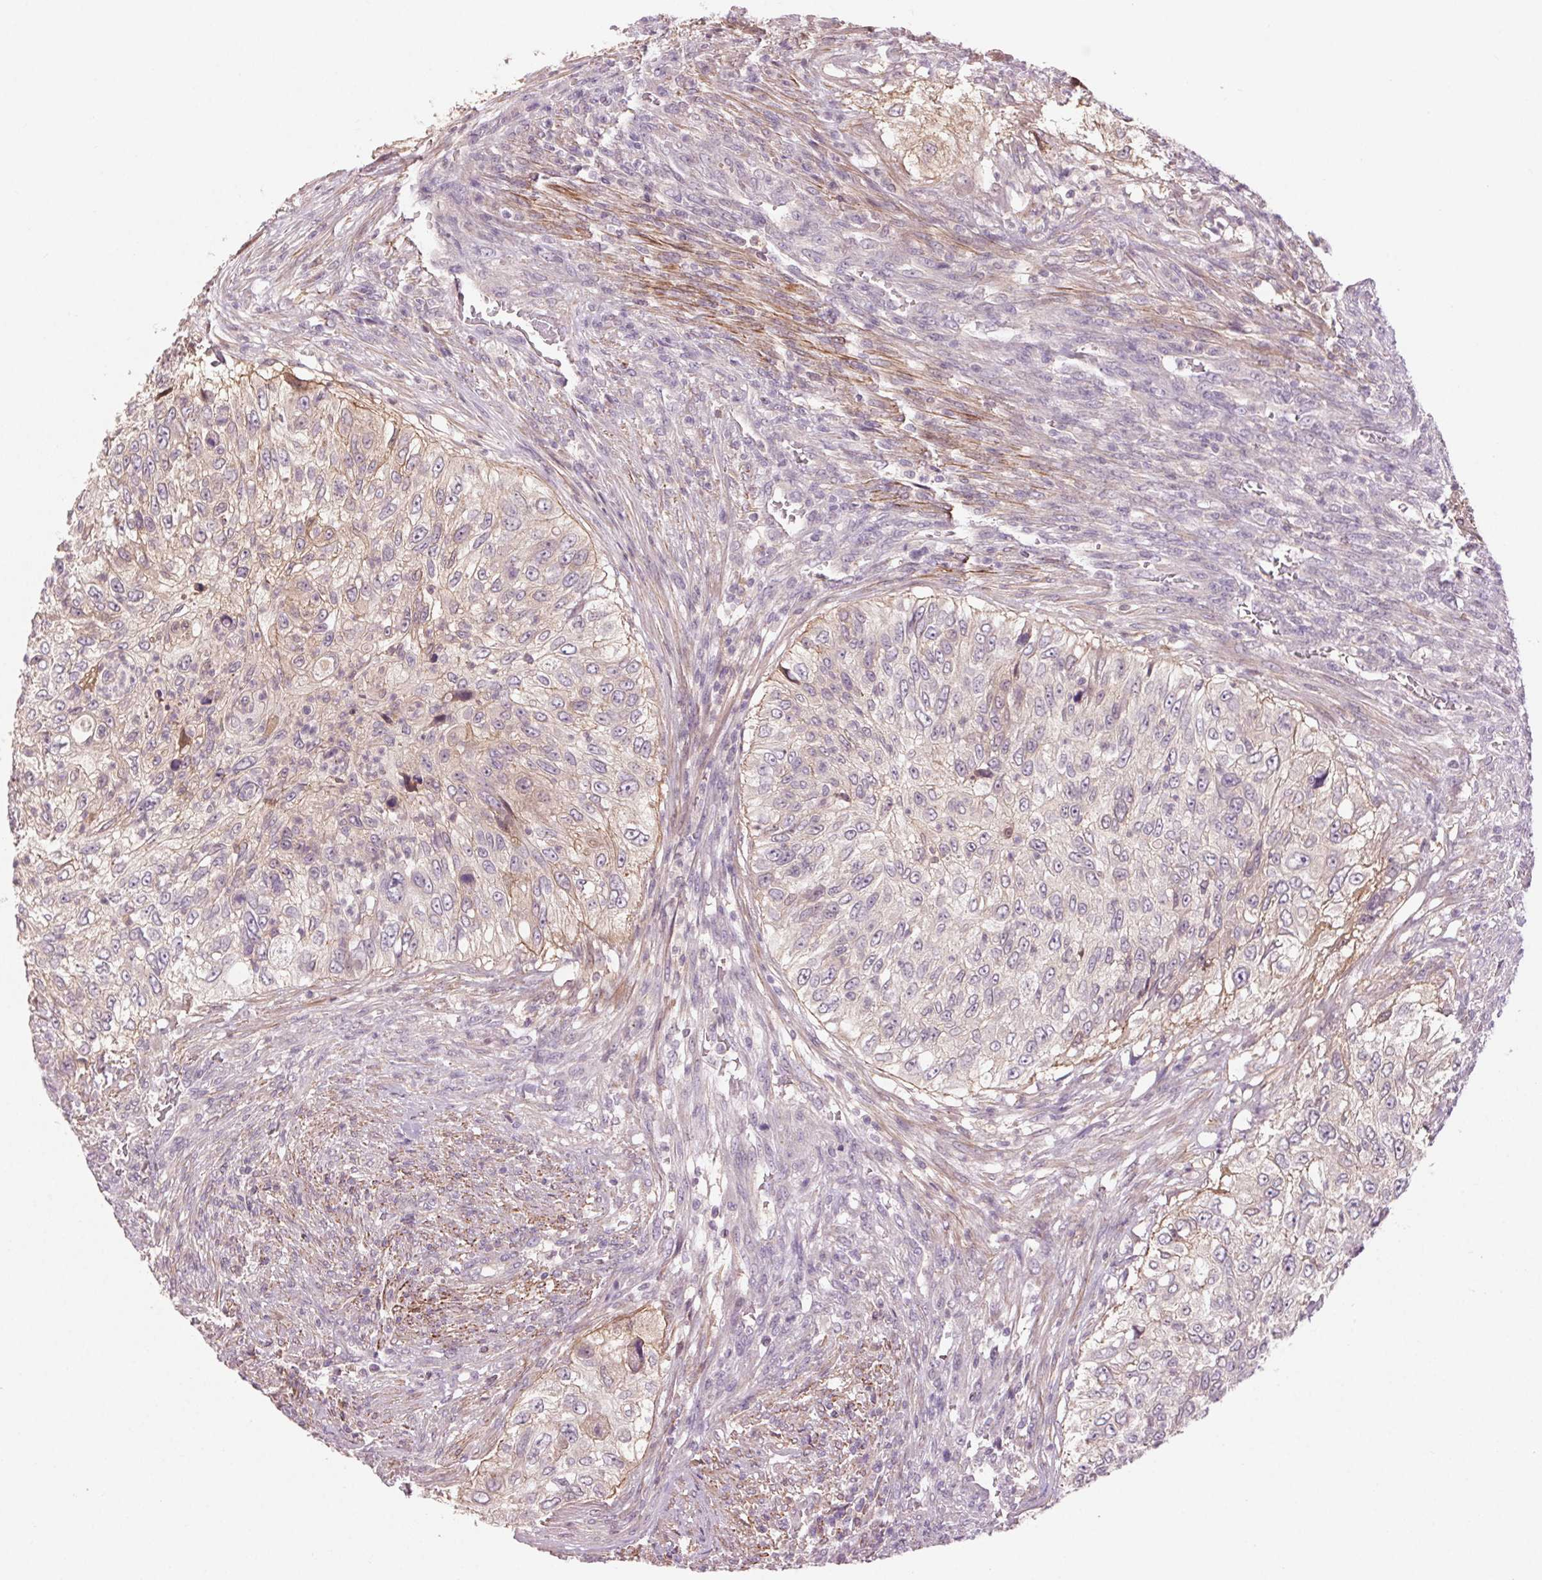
{"staining": {"intensity": "negative", "quantity": "none", "location": "none"}, "tissue": "urothelial cancer", "cell_type": "Tumor cells", "image_type": "cancer", "snomed": [{"axis": "morphology", "description": "Urothelial carcinoma, High grade"}, {"axis": "topography", "description": "Urinary bladder"}], "caption": "Immunohistochemistry (IHC) histopathology image of neoplastic tissue: urothelial cancer stained with DAB (3,3'-diaminobenzidine) exhibits no significant protein expression in tumor cells. Brightfield microscopy of immunohistochemistry stained with DAB (brown) and hematoxylin (blue), captured at high magnification.", "gene": "HHLA2", "patient": {"sex": "female", "age": 60}}